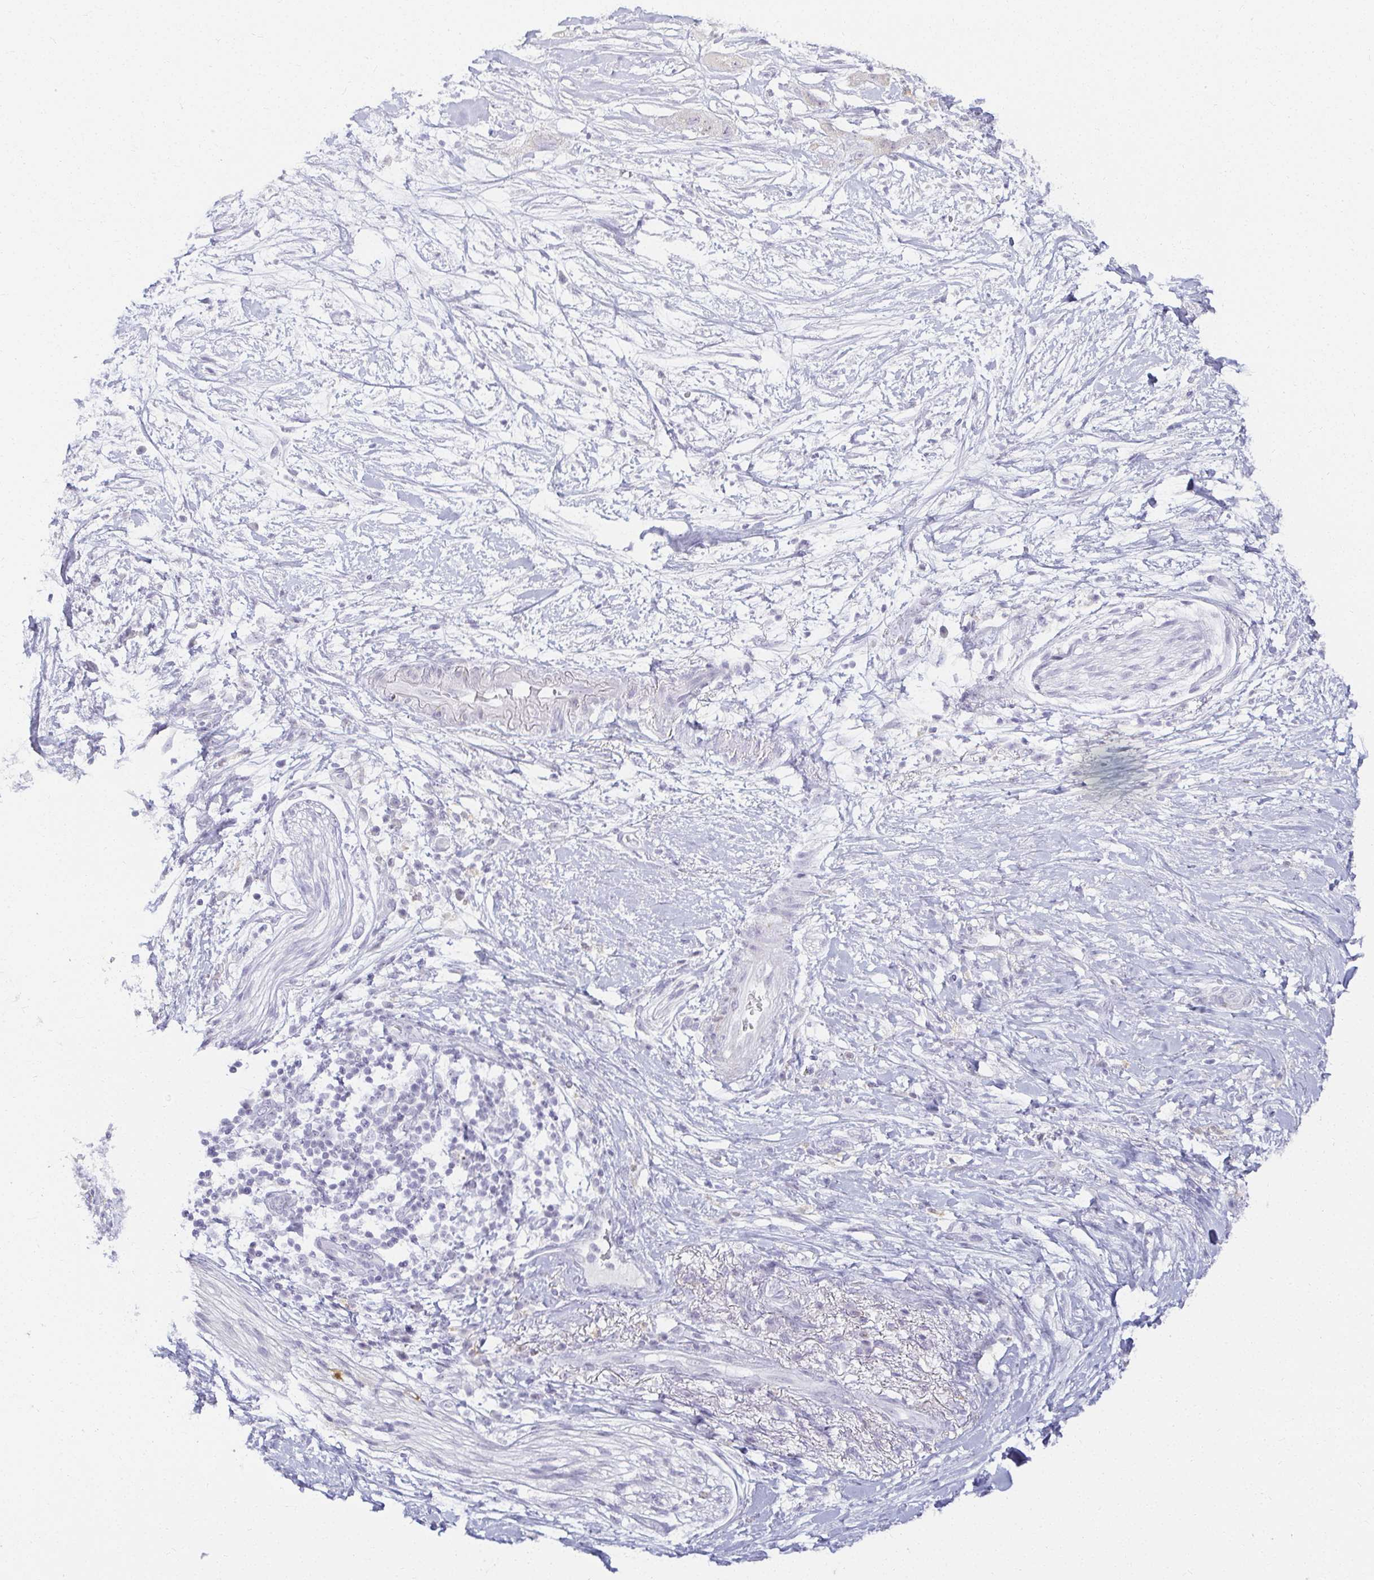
{"staining": {"intensity": "negative", "quantity": "none", "location": "none"}, "tissue": "pancreatic cancer", "cell_type": "Tumor cells", "image_type": "cancer", "snomed": [{"axis": "morphology", "description": "Adenocarcinoma, NOS"}, {"axis": "topography", "description": "Pancreas"}], "caption": "The IHC micrograph has no significant expression in tumor cells of pancreatic cancer tissue.", "gene": "ACAN", "patient": {"sex": "female", "age": 72}}